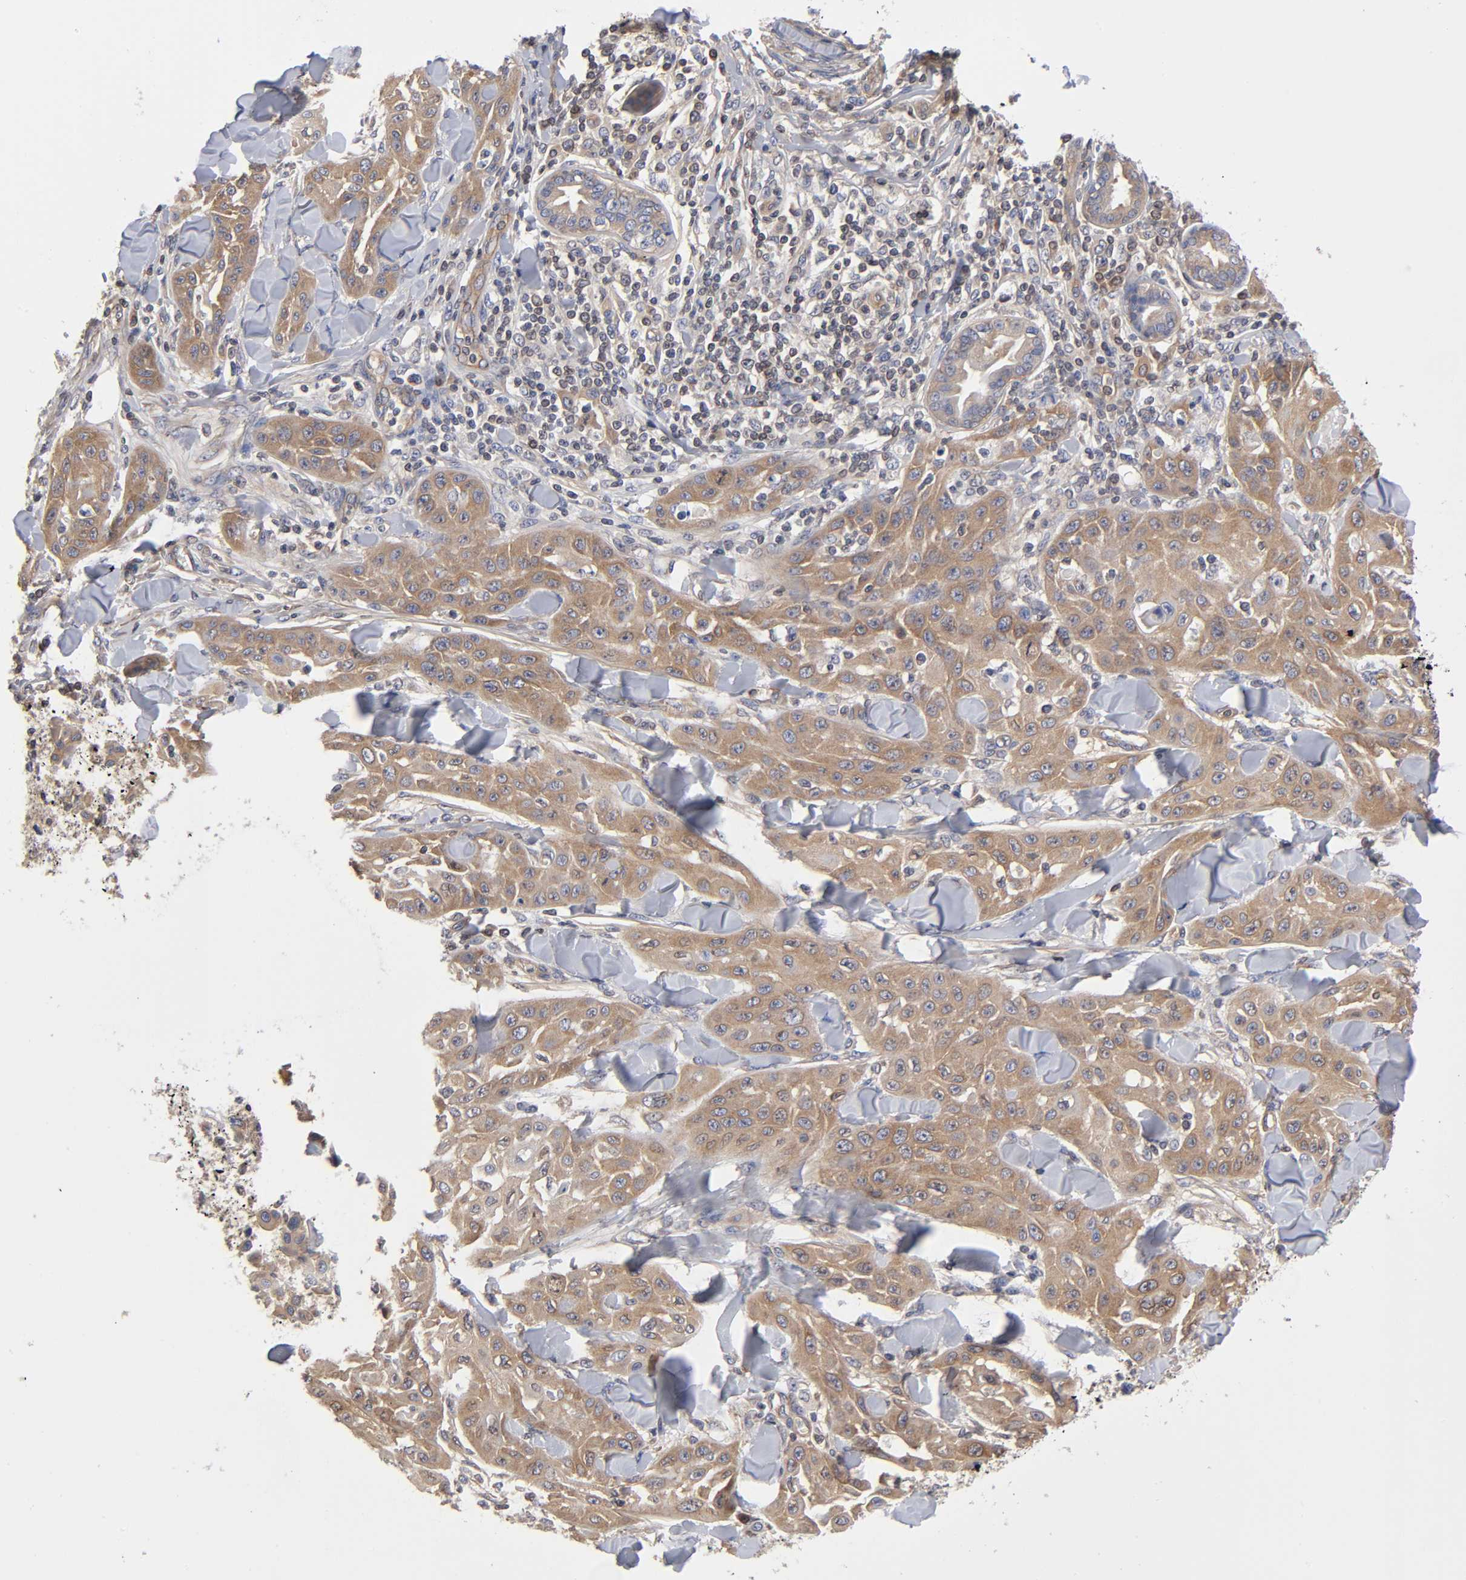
{"staining": {"intensity": "moderate", "quantity": ">75%", "location": "cytoplasmic/membranous"}, "tissue": "skin cancer", "cell_type": "Tumor cells", "image_type": "cancer", "snomed": [{"axis": "morphology", "description": "Squamous cell carcinoma, NOS"}, {"axis": "topography", "description": "Skin"}], "caption": "Protein expression analysis of human skin cancer reveals moderate cytoplasmic/membranous expression in about >75% of tumor cells.", "gene": "STRN3", "patient": {"sex": "male", "age": 24}}